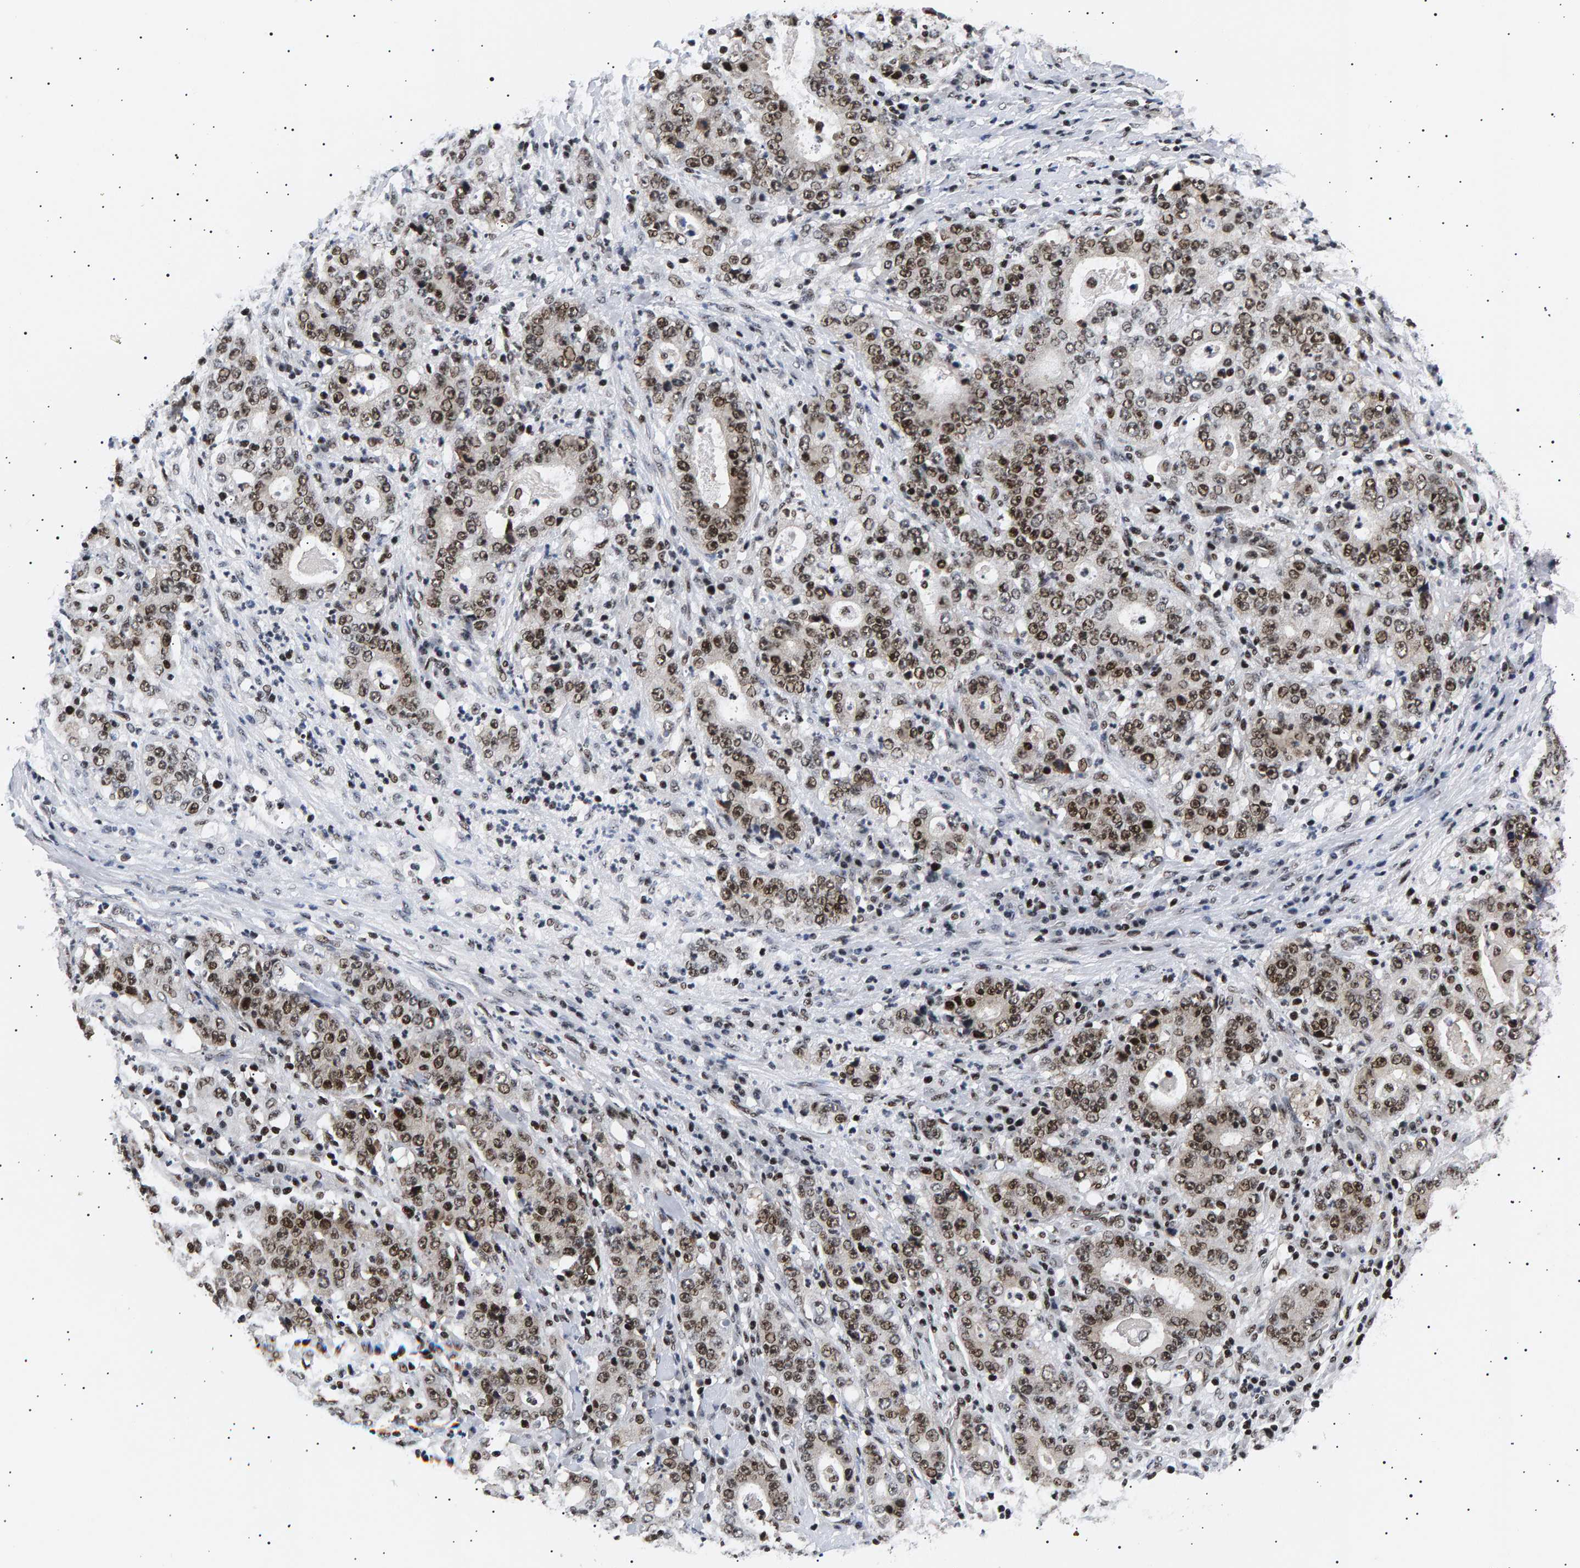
{"staining": {"intensity": "moderate", "quantity": ">75%", "location": "nuclear"}, "tissue": "stomach cancer", "cell_type": "Tumor cells", "image_type": "cancer", "snomed": [{"axis": "morphology", "description": "Normal tissue, NOS"}, {"axis": "morphology", "description": "Adenocarcinoma, NOS"}, {"axis": "topography", "description": "Stomach, upper"}, {"axis": "topography", "description": "Stomach"}], "caption": "Human adenocarcinoma (stomach) stained with a protein marker reveals moderate staining in tumor cells.", "gene": "ANKRD40", "patient": {"sex": "male", "age": 59}}